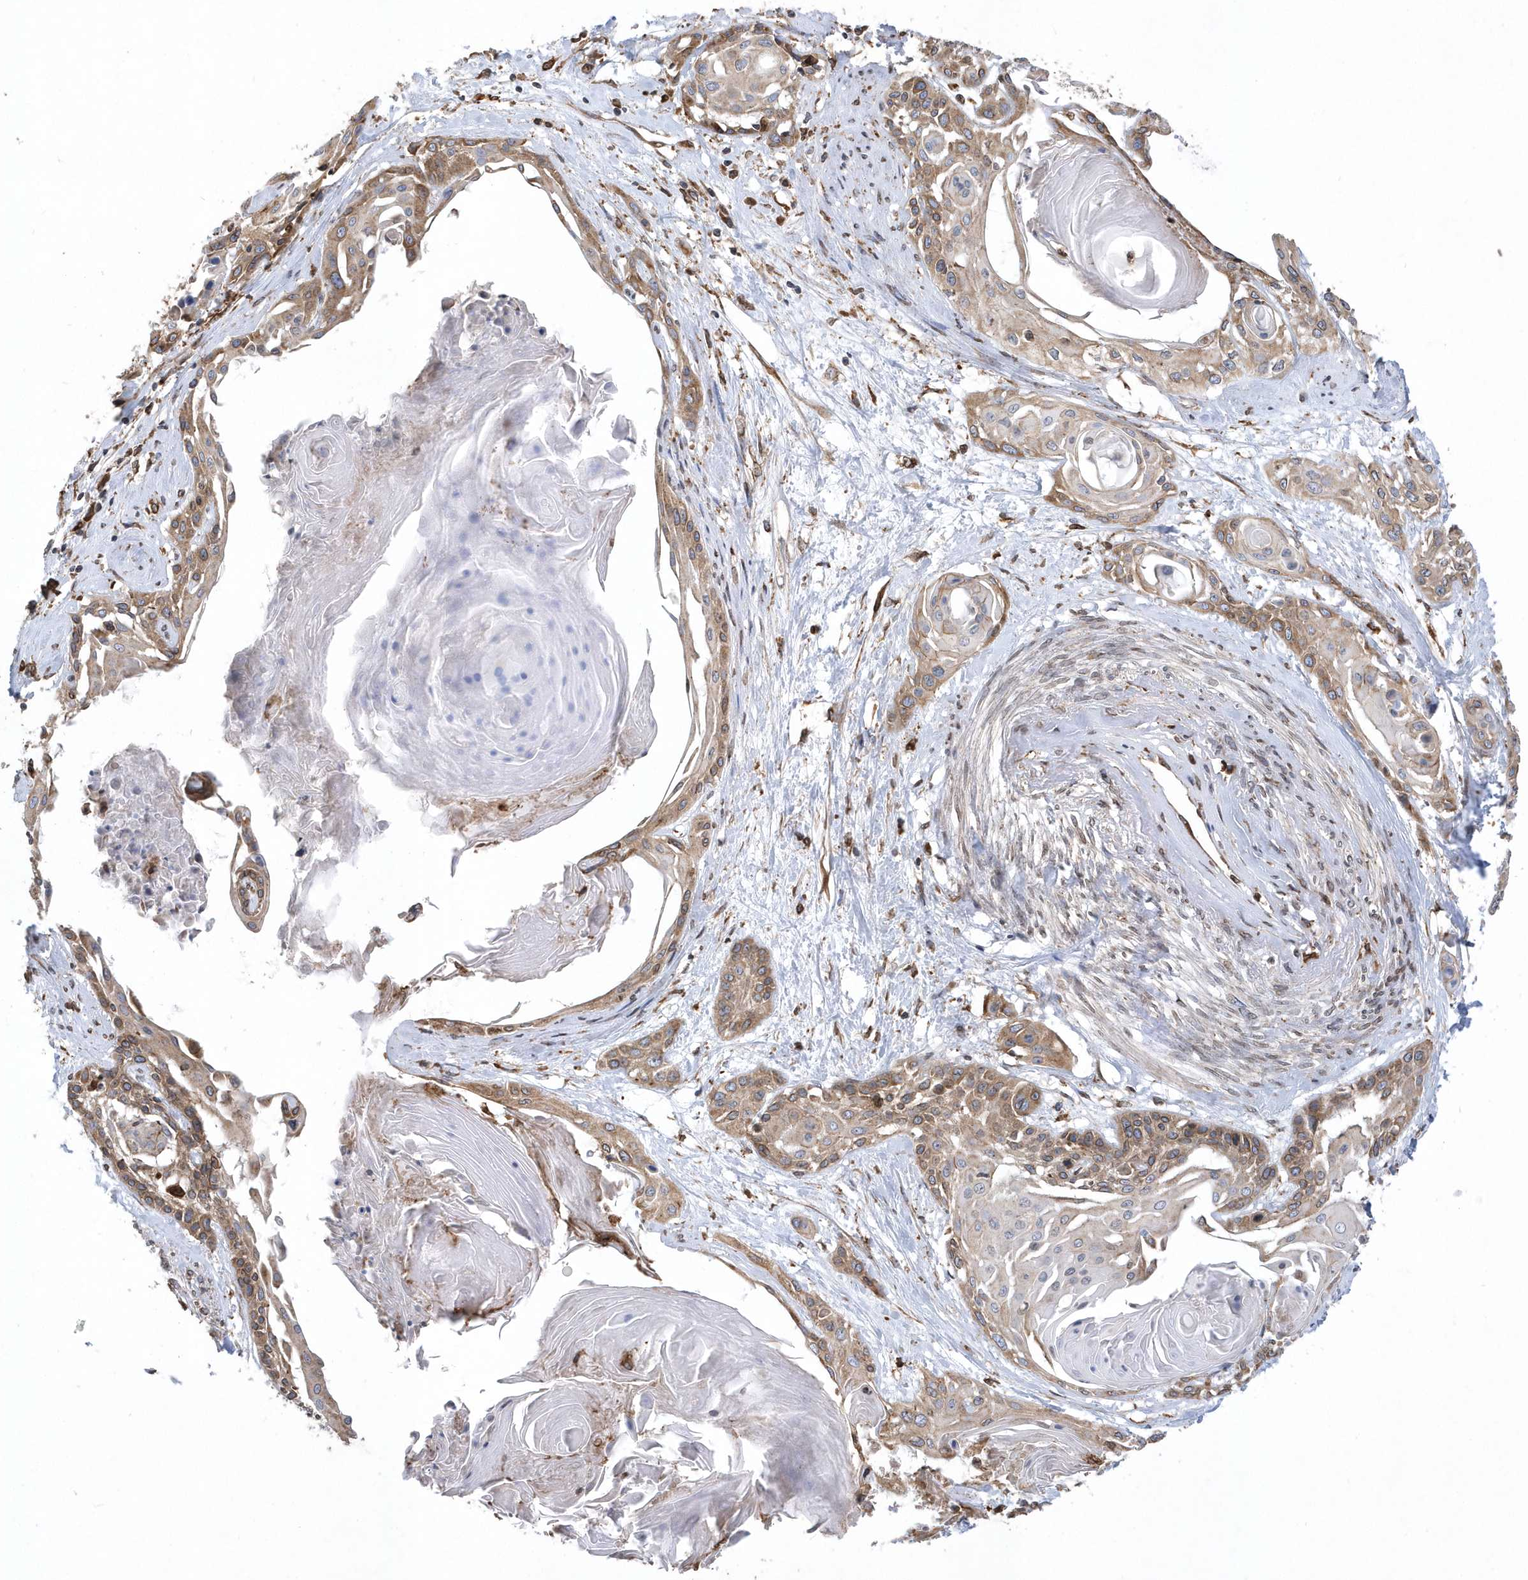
{"staining": {"intensity": "moderate", "quantity": ">75%", "location": "cytoplasmic/membranous"}, "tissue": "cervical cancer", "cell_type": "Tumor cells", "image_type": "cancer", "snomed": [{"axis": "morphology", "description": "Squamous cell carcinoma, NOS"}, {"axis": "topography", "description": "Cervix"}], "caption": "The image shows immunohistochemical staining of cervical cancer (squamous cell carcinoma). There is moderate cytoplasmic/membranous staining is present in approximately >75% of tumor cells.", "gene": "VAMP7", "patient": {"sex": "female", "age": 57}}